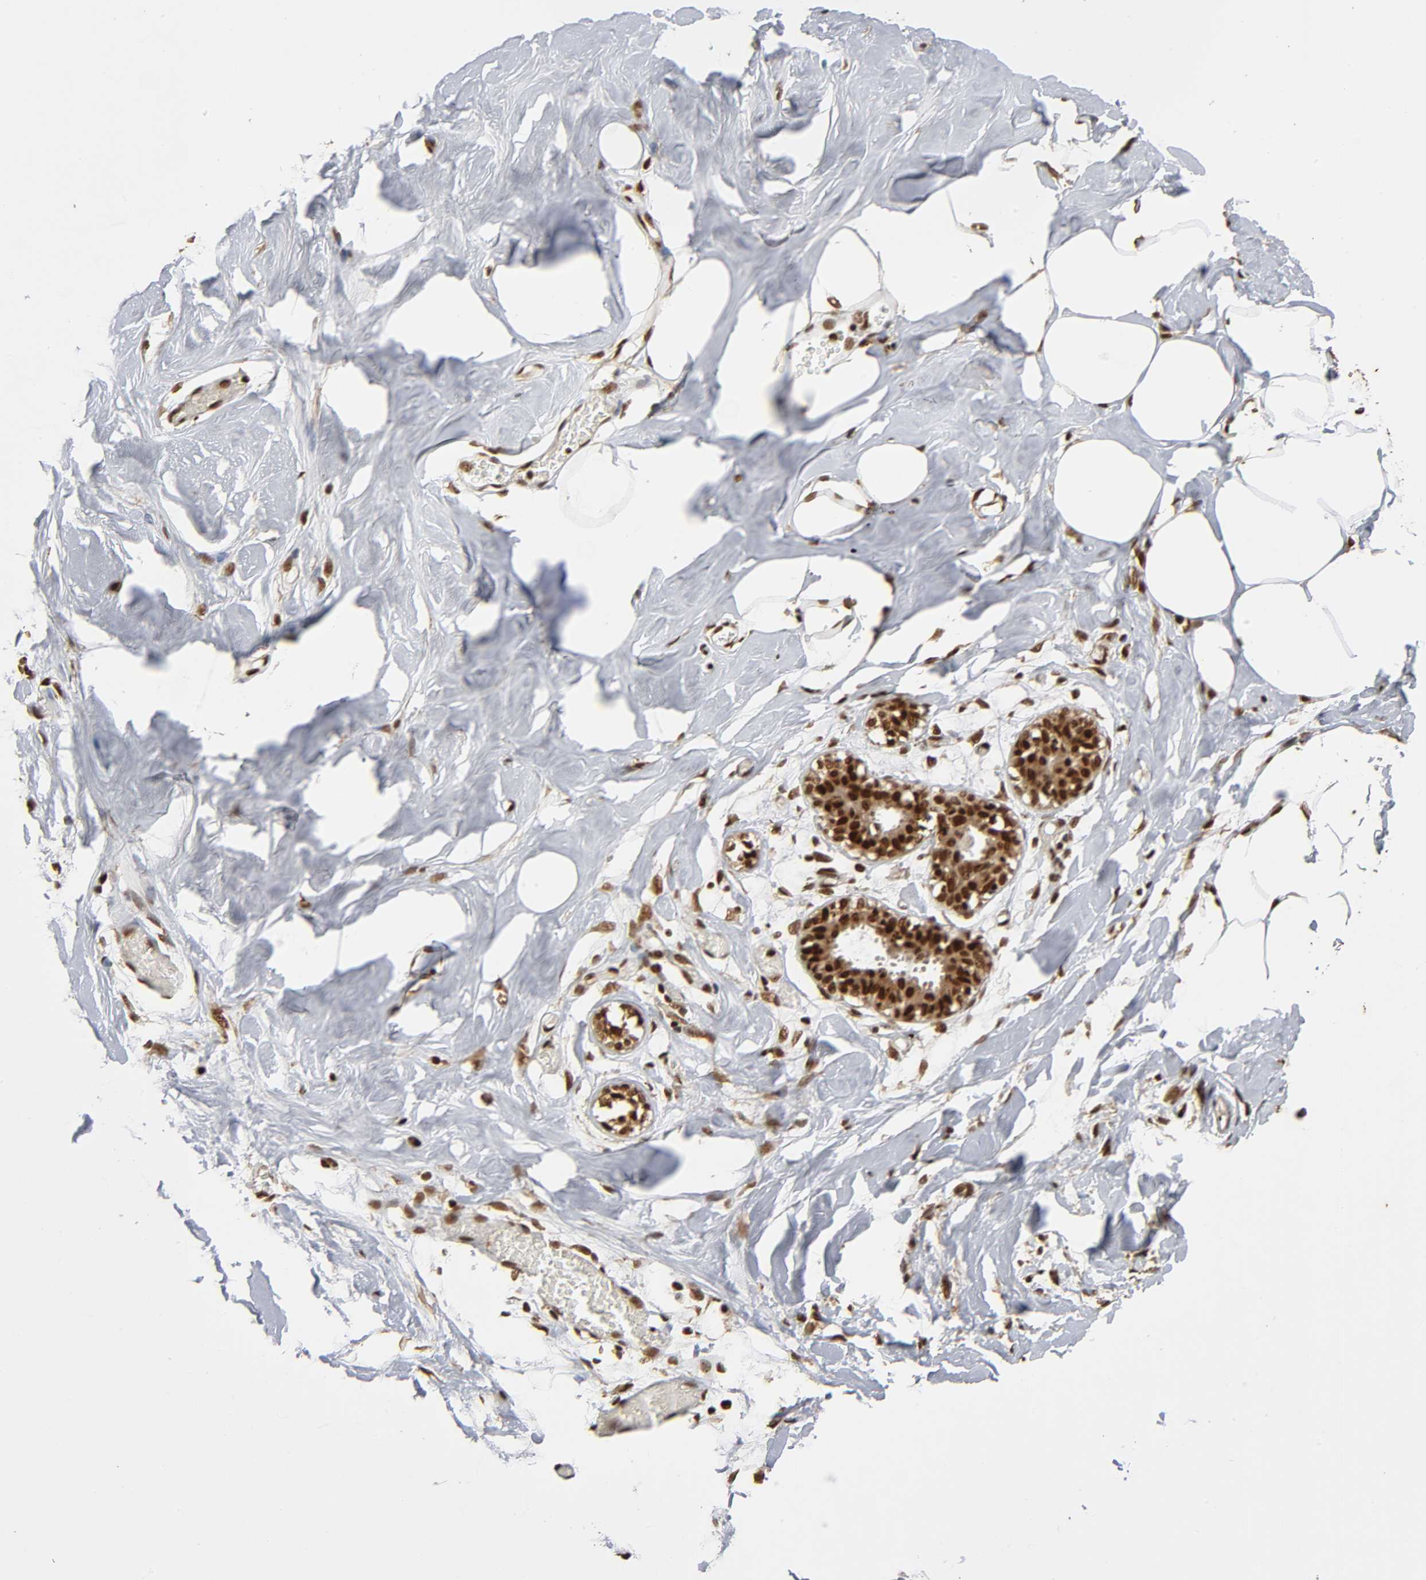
{"staining": {"intensity": "strong", "quantity": ">75%", "location": "nuclear"}, "tissue": "breast", "cell_type": "Adipocytes", "image_type": "normal", "snomed": [{"axis": "morphology", "description": "Normal tissue, NOS"}, {"axis": "topography", "description": "Breast"}, {"axis": "topography", "description": "Adipose tissue"}], "caption": "This histopathology image shows immunohistochemistry staining of unremarkable breast, with high strong nuclear positivity in approximately >75% of adipocytes.", "gene": "RNF122", "patient": {"sex": "female", "age": 25}}